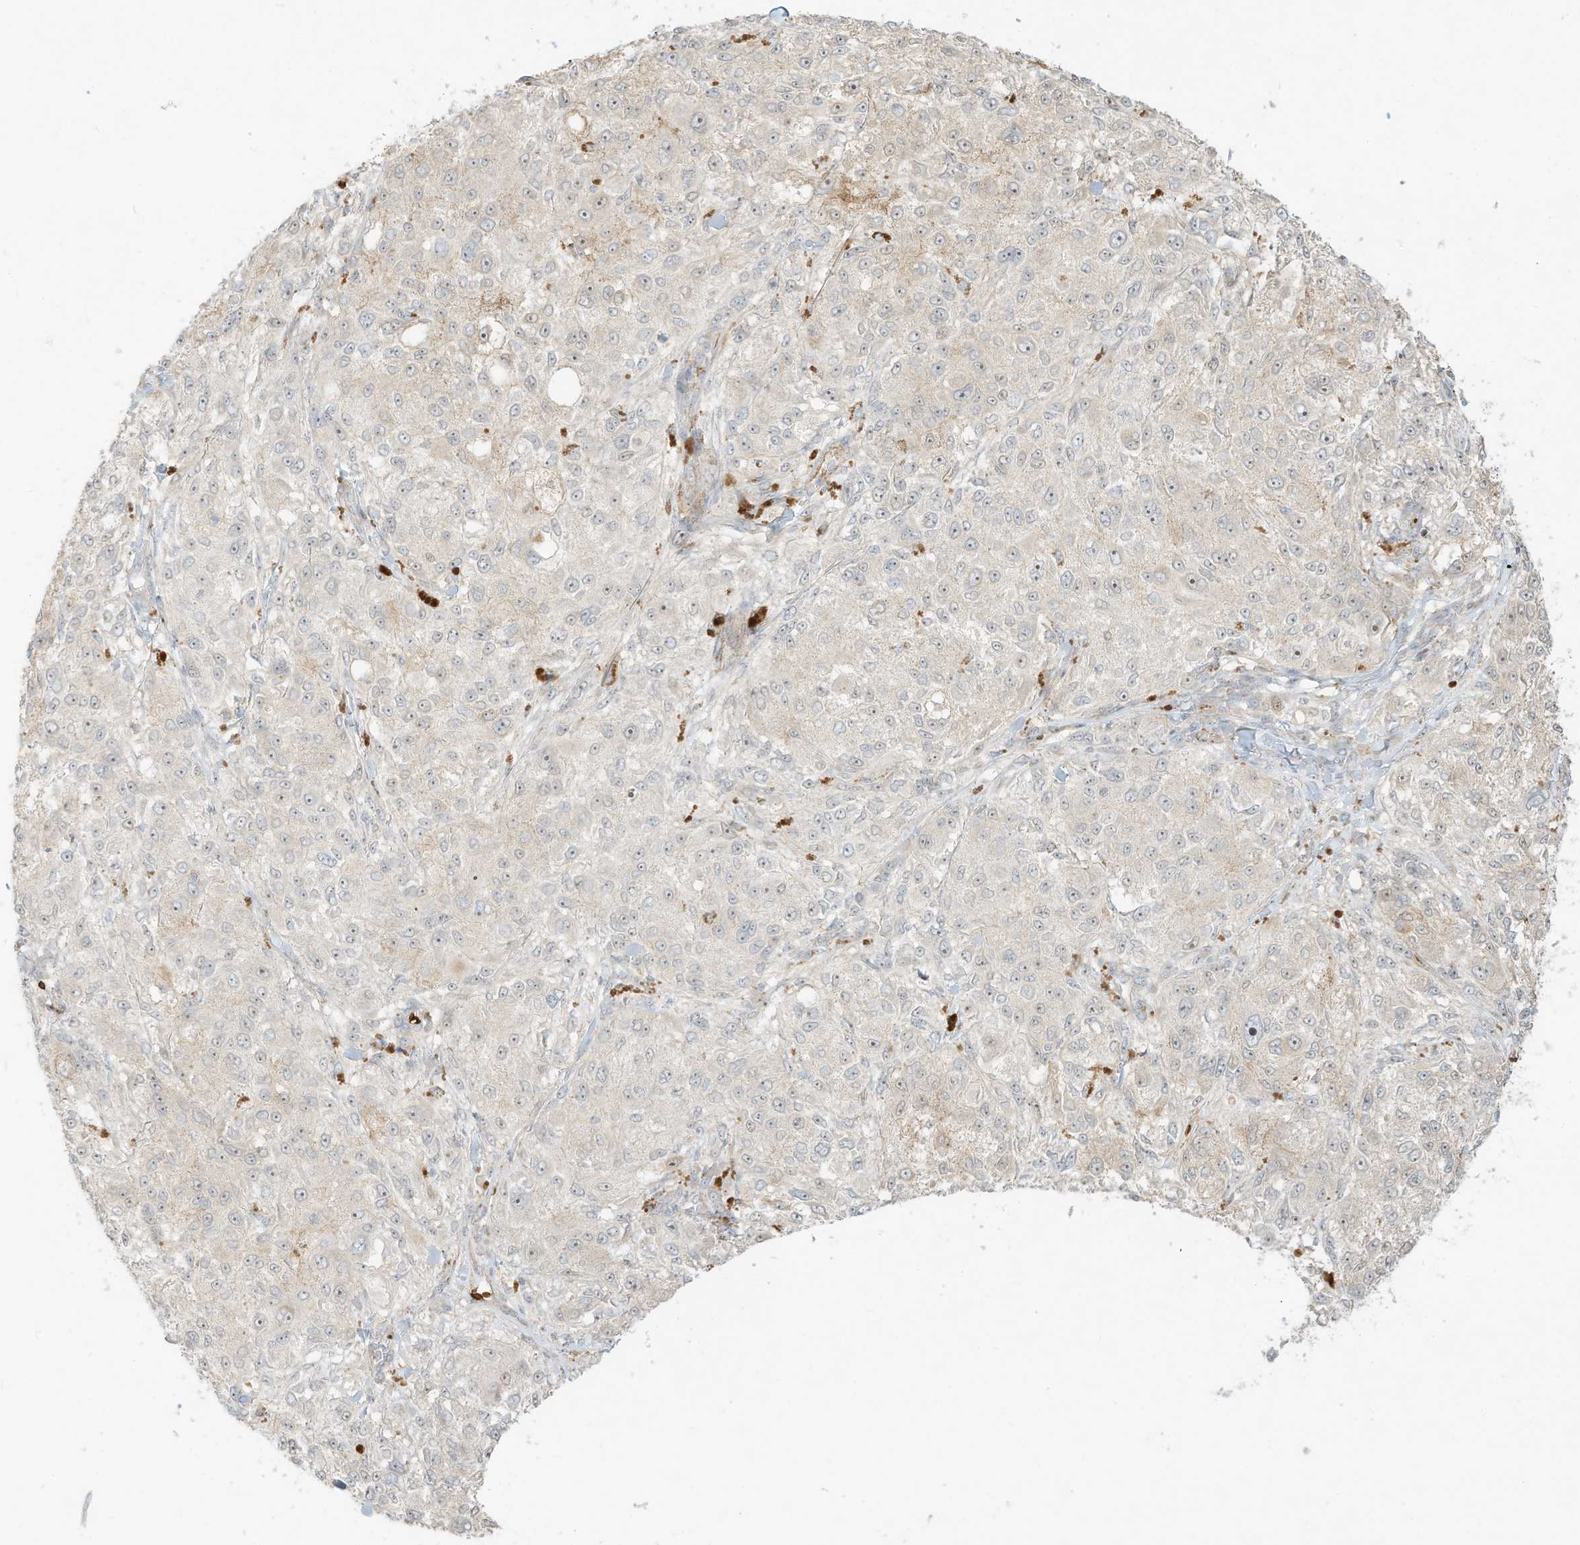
{"staining": {"intensity": "negative", "quantity": "none", "location": "none"}, "tissue": "melanoma", "cell_type": "Tumor cells", "image_type": "cancer", "snomed": [{"axis": "morphology", "description": "Necrosis, NOS"}, {"axis": "morphology", "description": "Malignant melanoma, NOS"}, {"axis": "topography", "description": "Skin"}], "caption": "This is an IHC image of melanoma. There is no expression in tumor cells.", "gene": "OFD1", "patient": {"sex": "female", "age": 87}}